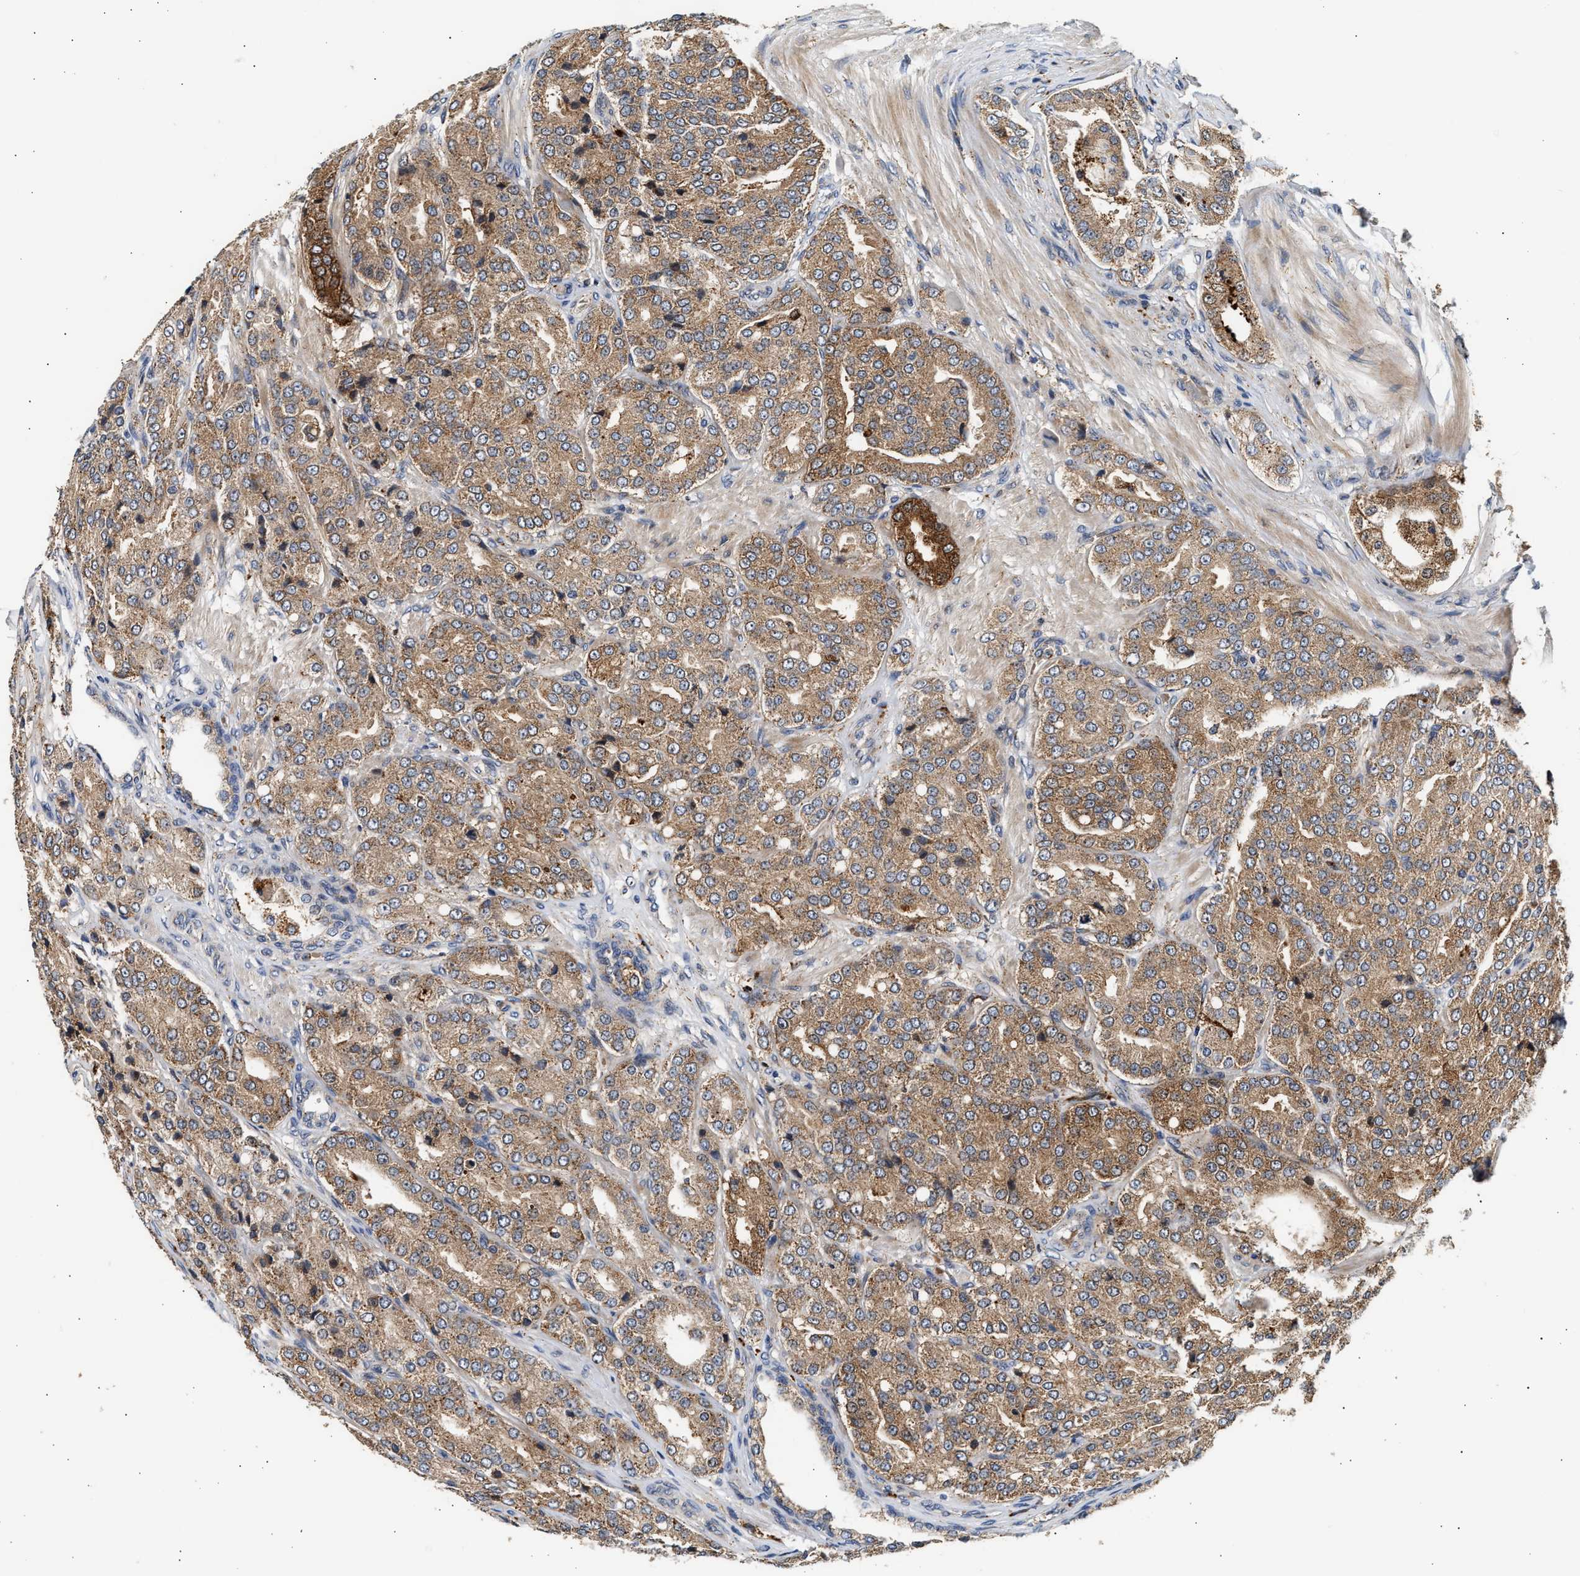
{"staining": {"intensity": "moderate", "quantity": ">75%", "location": "cytoplasmic/membranous"}, "tissue": "prostate cancer", "cell_type": "Tumor cells", "image_type": "cancer", "snomed": [{"axis": "morphology", "description": "Adenocarcinoma, High grade"}, {"axis": "topography", "description": "Prostate"}], "caption": "Brown immunohistochemical staining in prostate cancer displays moderate cytoplasmic/membranous expression in about >75% of tumor cells.", "gene": "PLD3", "patient": {"sex": "male", "age": 65}}